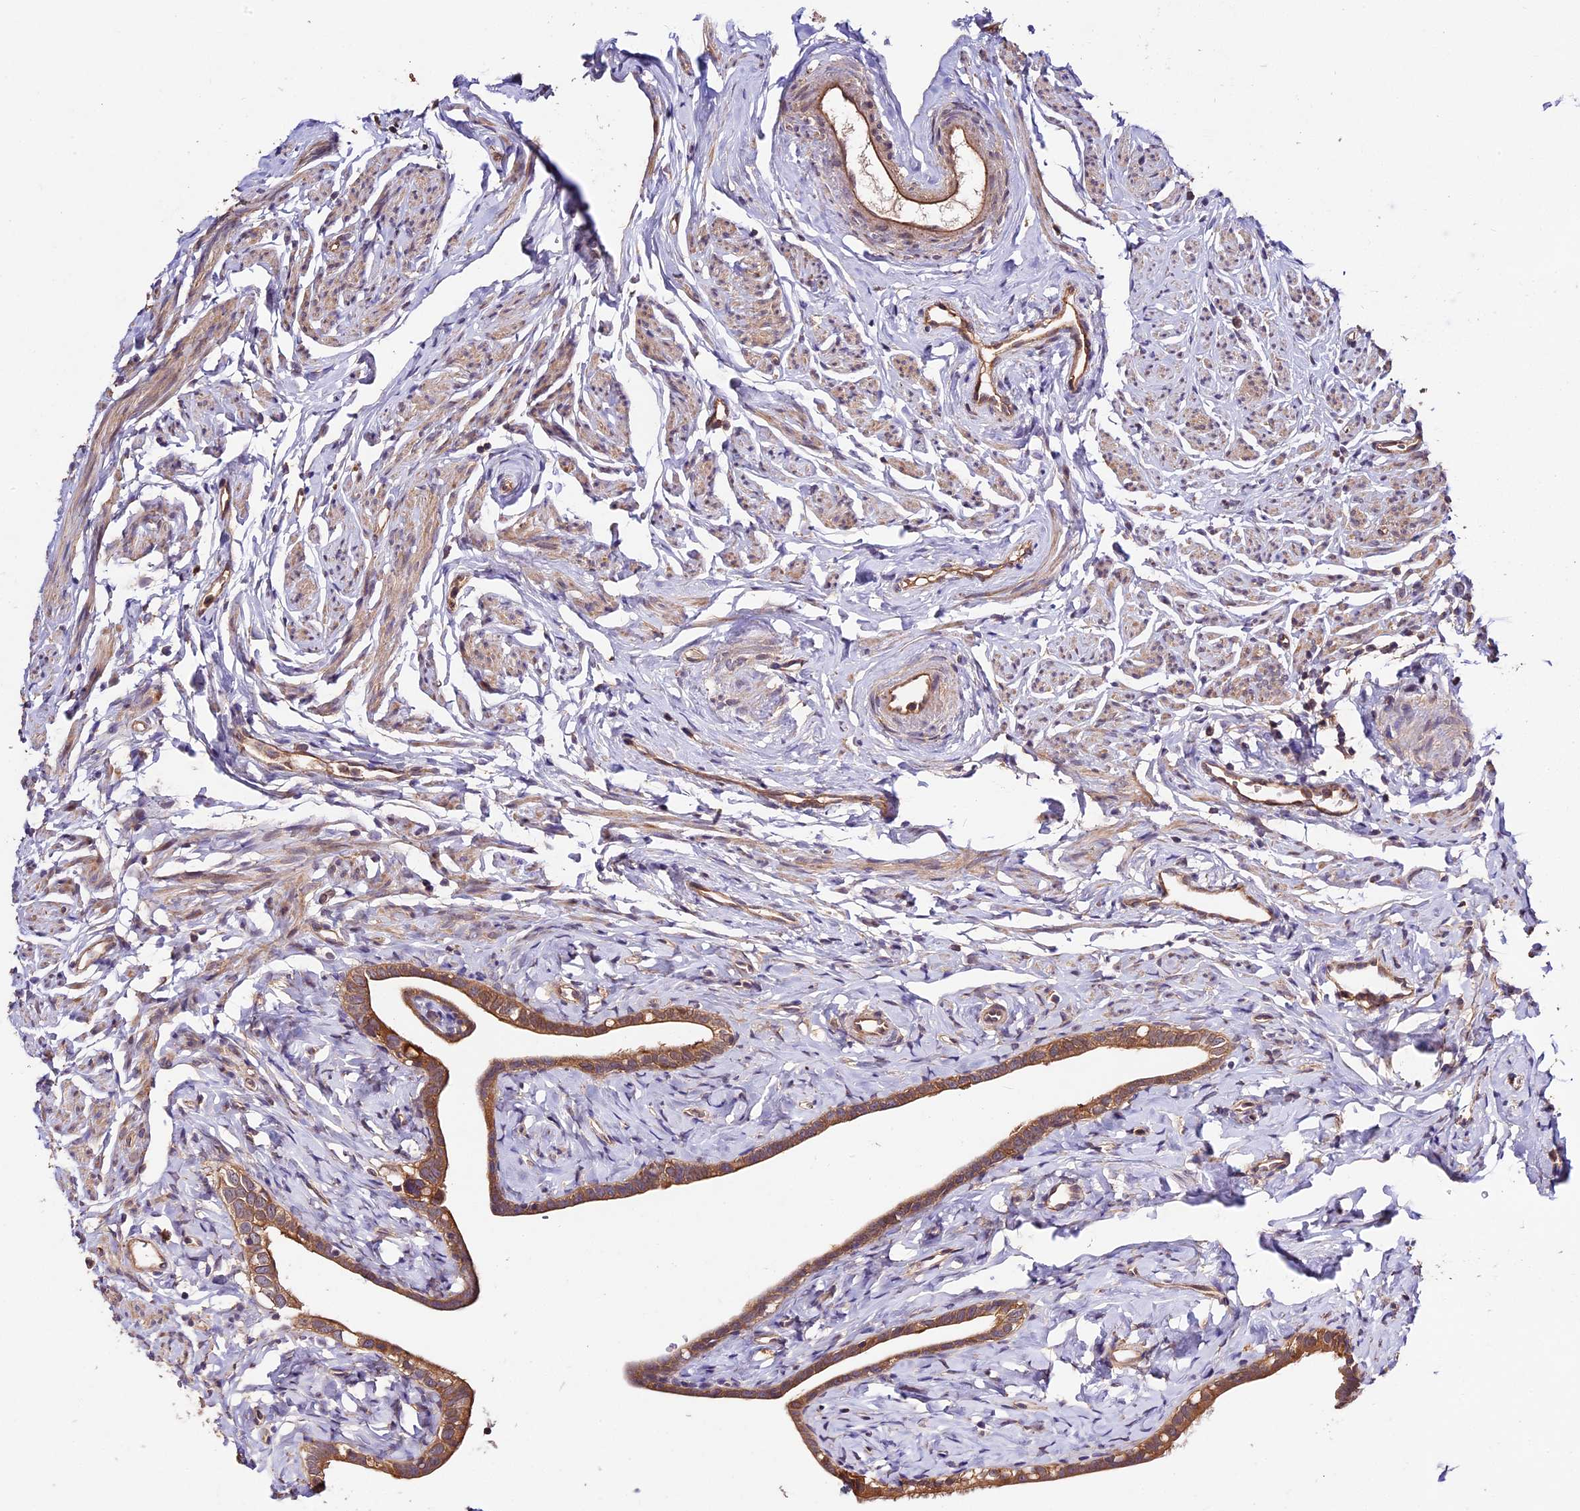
{"staining": {"intensity": "strong", "quantity": ">75%", "location": "cytoplasmic/membranous"}, "tissue": "fallopian tube", "cell_type": "Glandular cells", "image_type": "normal", "snomed": [{"axis": "morphology", "description": "Normal tissue, NOS"}, {"axis": "topography", "description": "Fallopian tube"}], "caption": "Immunohistochemical staining of benign fallopian tube exhibits >75% levels of strong cytoplasmic/membranous protein positivity in approximately >75% of glandular cells.", "gene": "CES3", "patient": {"sex": "female", "age": 66}}